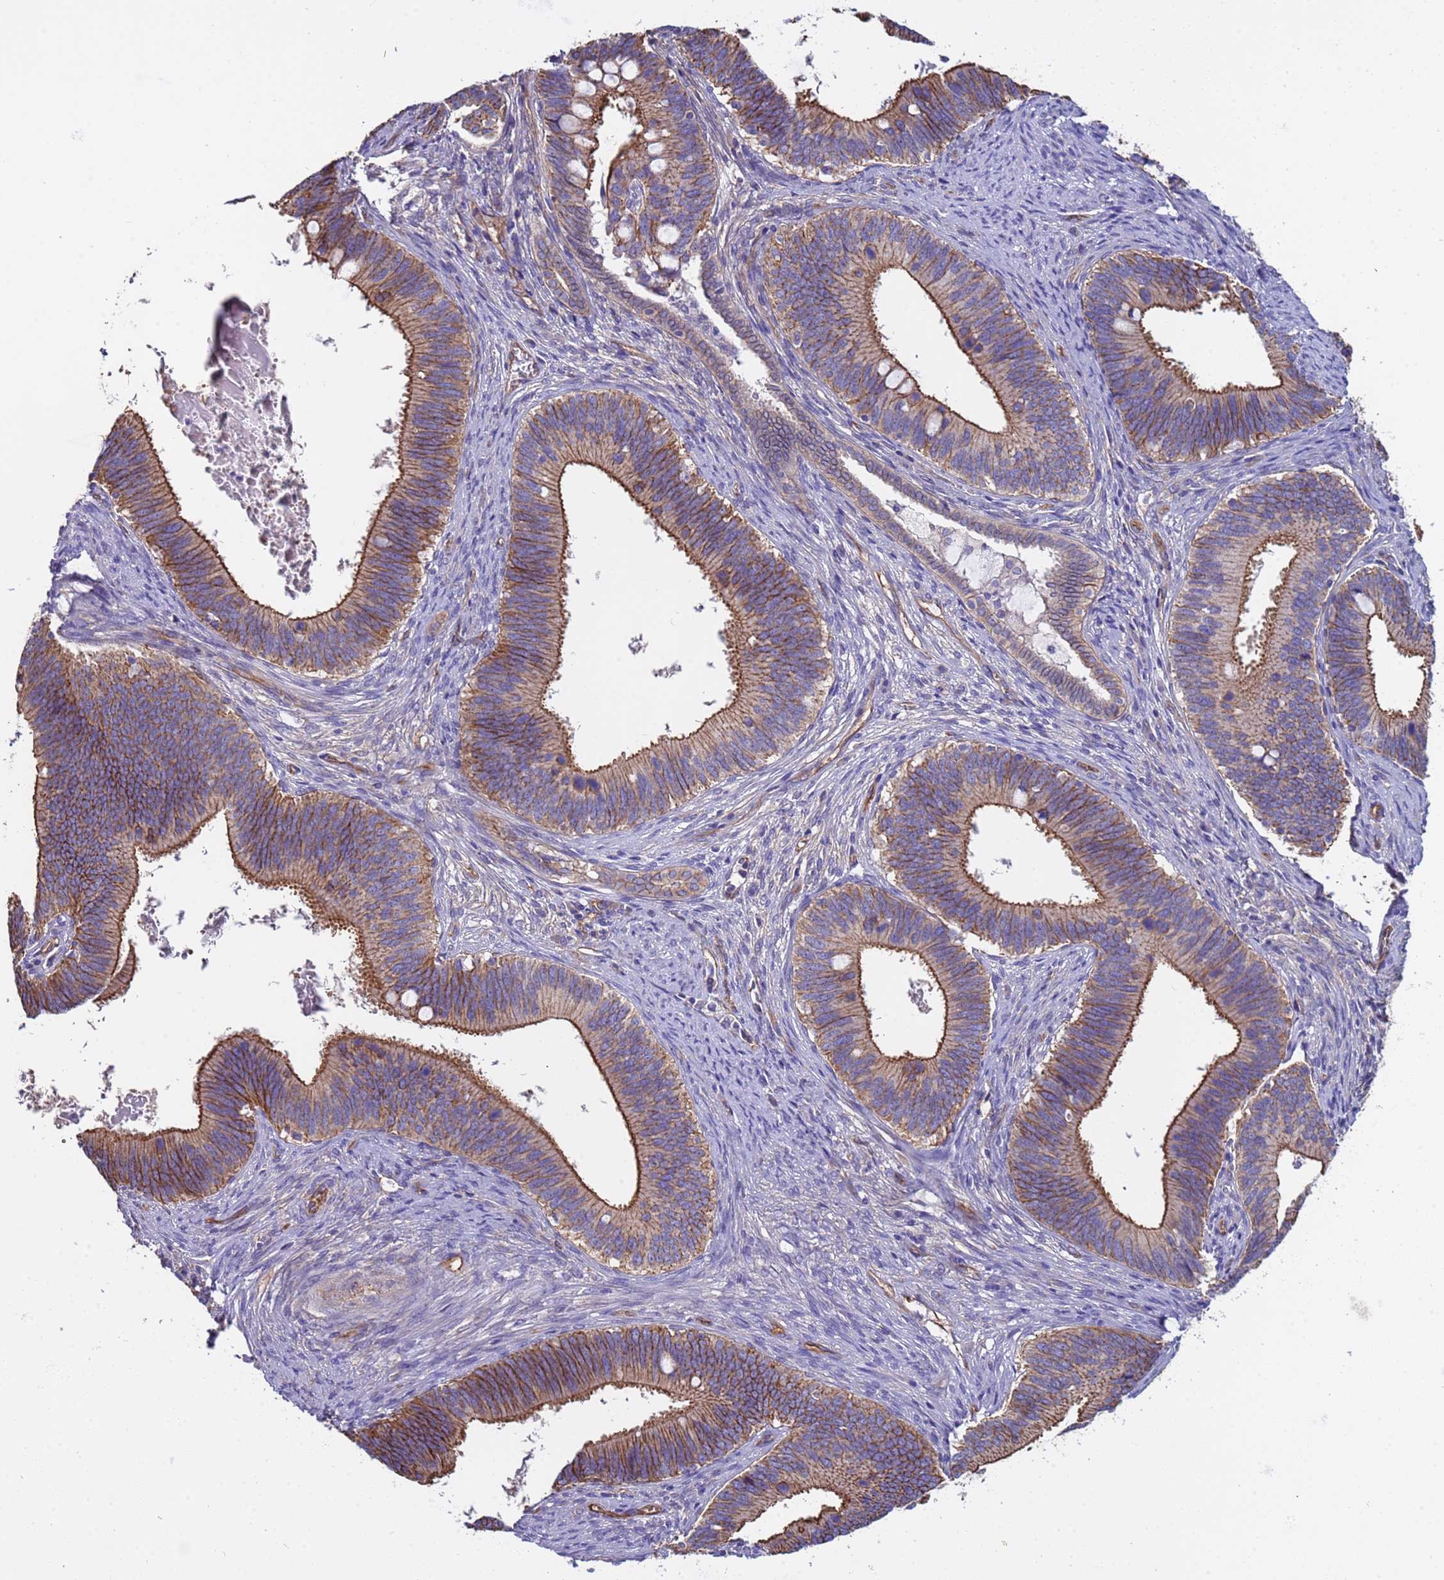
{"staining": {"intensity": "strong", "quantity": ">75%", "location": "cytoplasmic/membranous"}, "tissue": "cervical cancer", "cell_type": "Tumor cells", "image_type": "cancer", "snomed": [{"axis": "morphology", "description": "Adenocarcinoma, NOS"}, {"axis": "topography", "description": "Cervix"}], "caption": "Strong cytoplasmic/membranous protein staining is identified in about >75% of tumor cells in cervical cancer.", "gene": "ZNF248", "patient": {"sex": "female", "age": 42}}